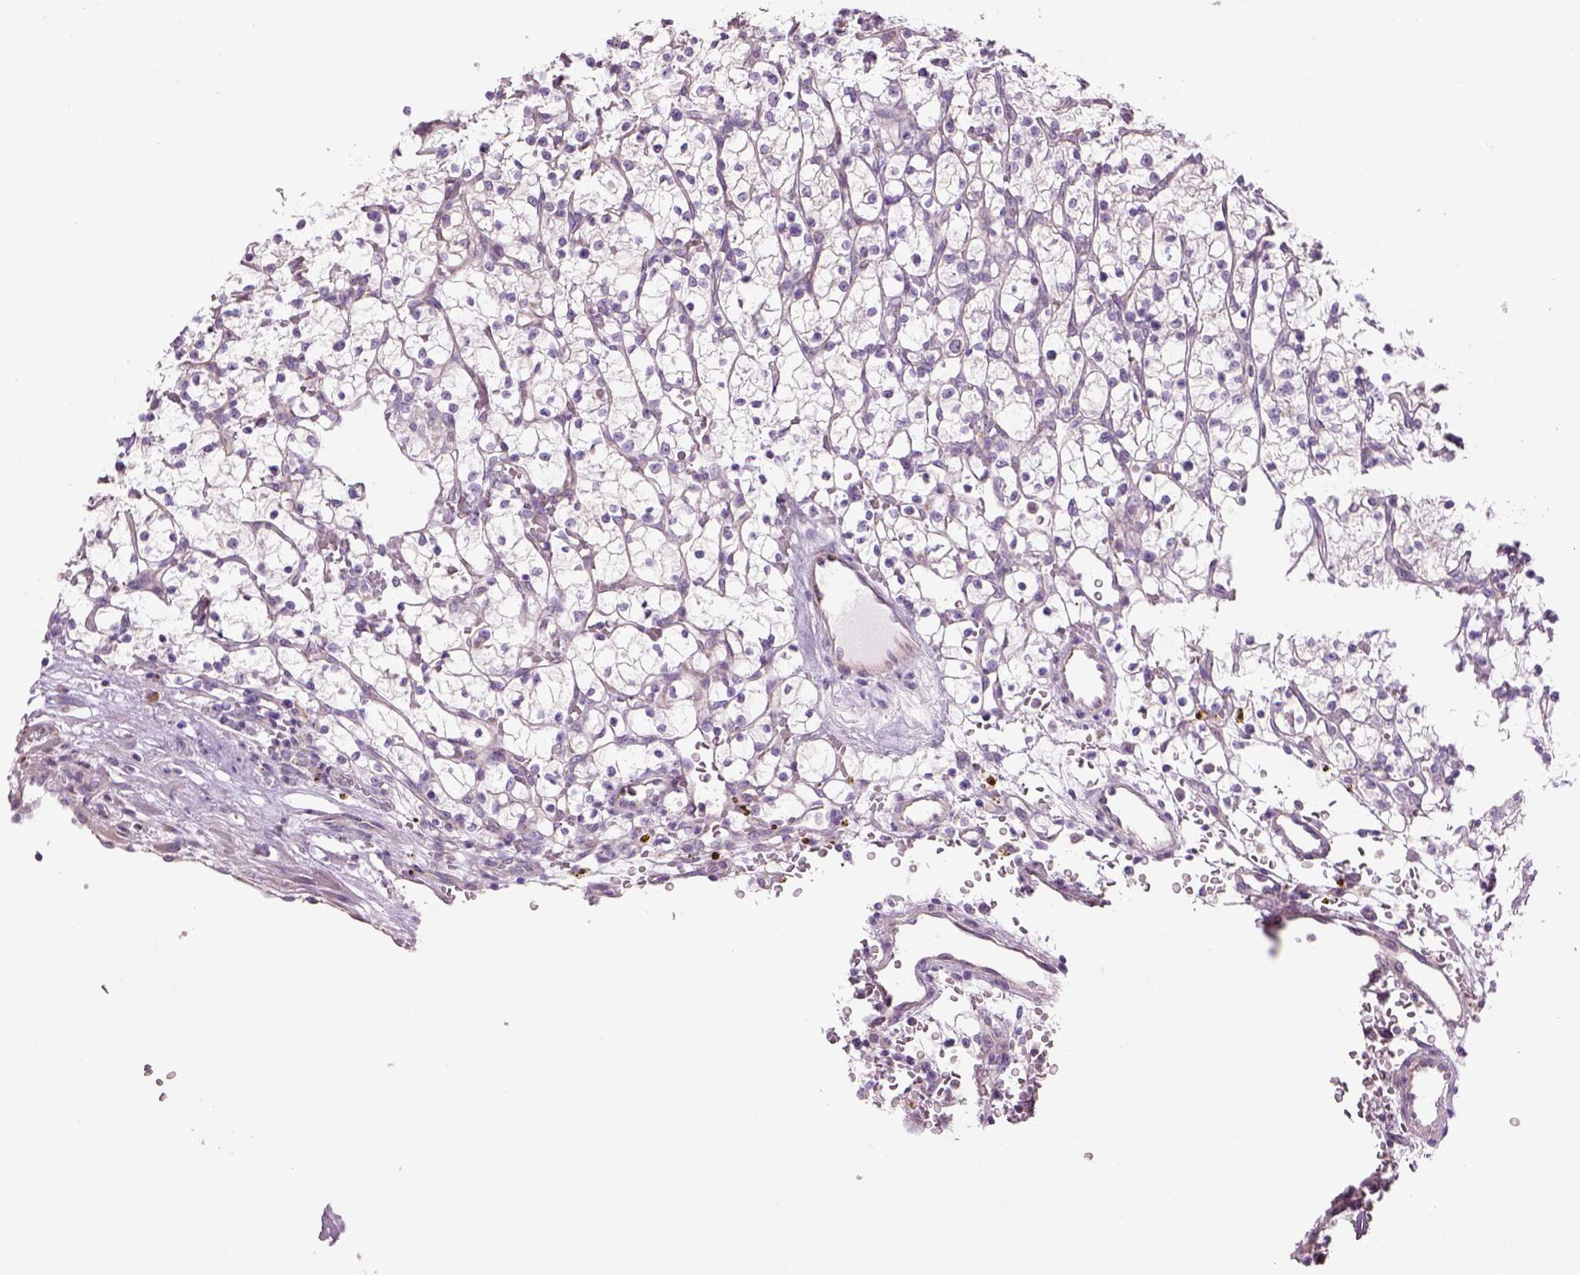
{"staining": {"intensity": "negative", "quantity": "none", "location": "none"}, "tissue": "renal cancer", "cell_type": "Tumor cells", "image_type": "cancer", "snomed": [{"axis": "morphology", "description": "Adenocarcinoma, NOS"}, {"axis": "topography", "description": "Kidney"}], "caption": "IHC photomicrograph of neoplastic tissue: human adenocarcinoma (renal) stained with DAB (3,3'-diaminobenzidine) shows no significant protein expression in tumor cells.", "gene": "IFT52", "patient": {"sex": "female", "age": 64}}